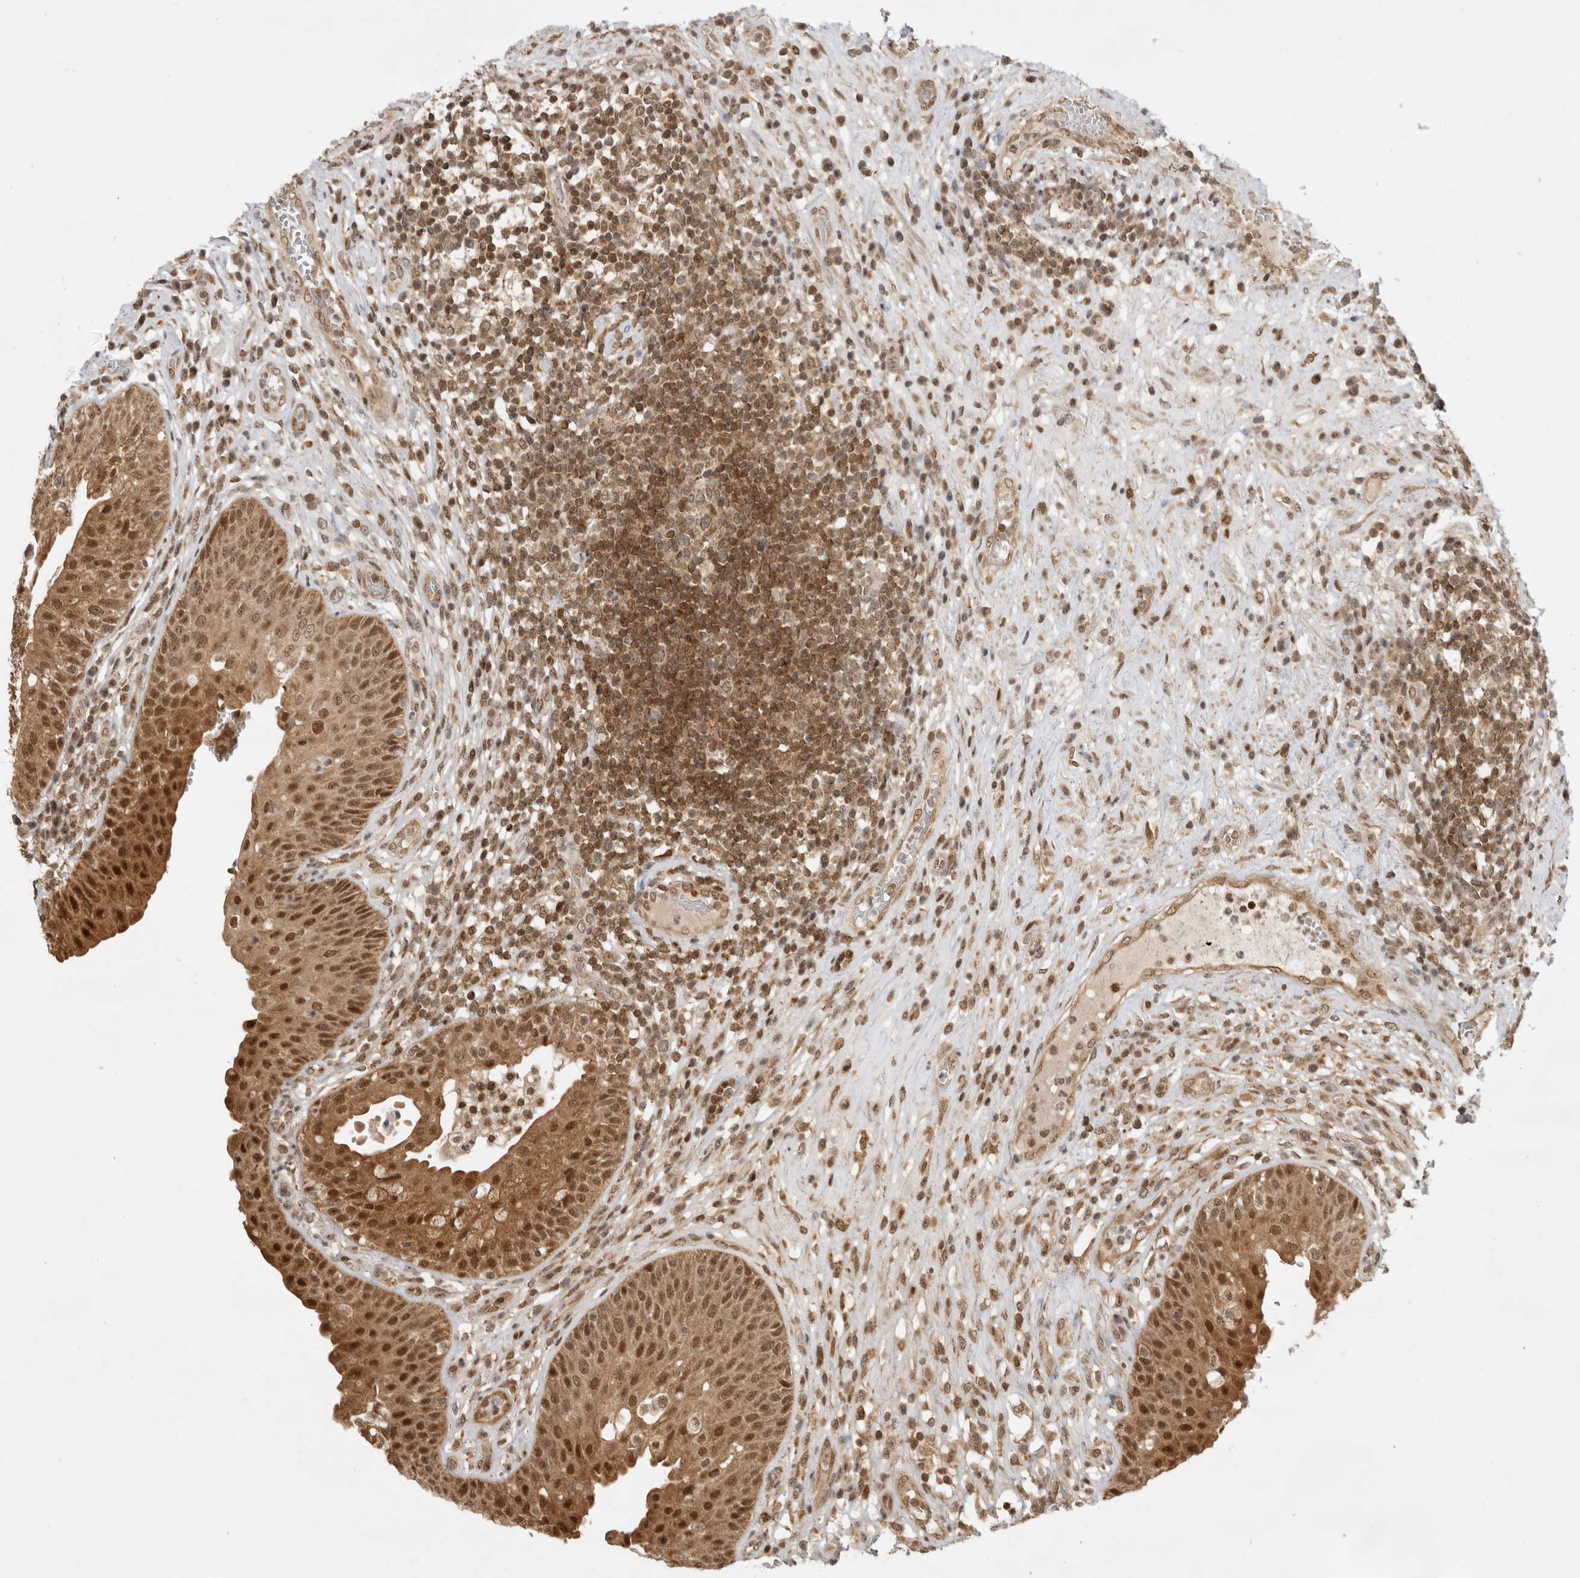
{"staining": {"intensity": "strong", "quantity": ">75%", "location": "cytoplasmic/membranous,nuclear"}, "tissue": "urinary bladder", "cell_type": "Urothelial cells", "image_type": "normal", "snomed": [{"axis": "morphology", "description": "Normal tissue, NOS"}, {"axis": "topography", "description": "Urinary bladder"}], "caption": "Immunohistochemistry photomicrograph of benign human urinary bladder stained for a protein (brown), which shows high levels of strong cytoplasmic/membranous,nuclear staining in about >75% of urothelial cells.", "gene": "ADPRS", "patient": {"sex": "female", "age": 62}}